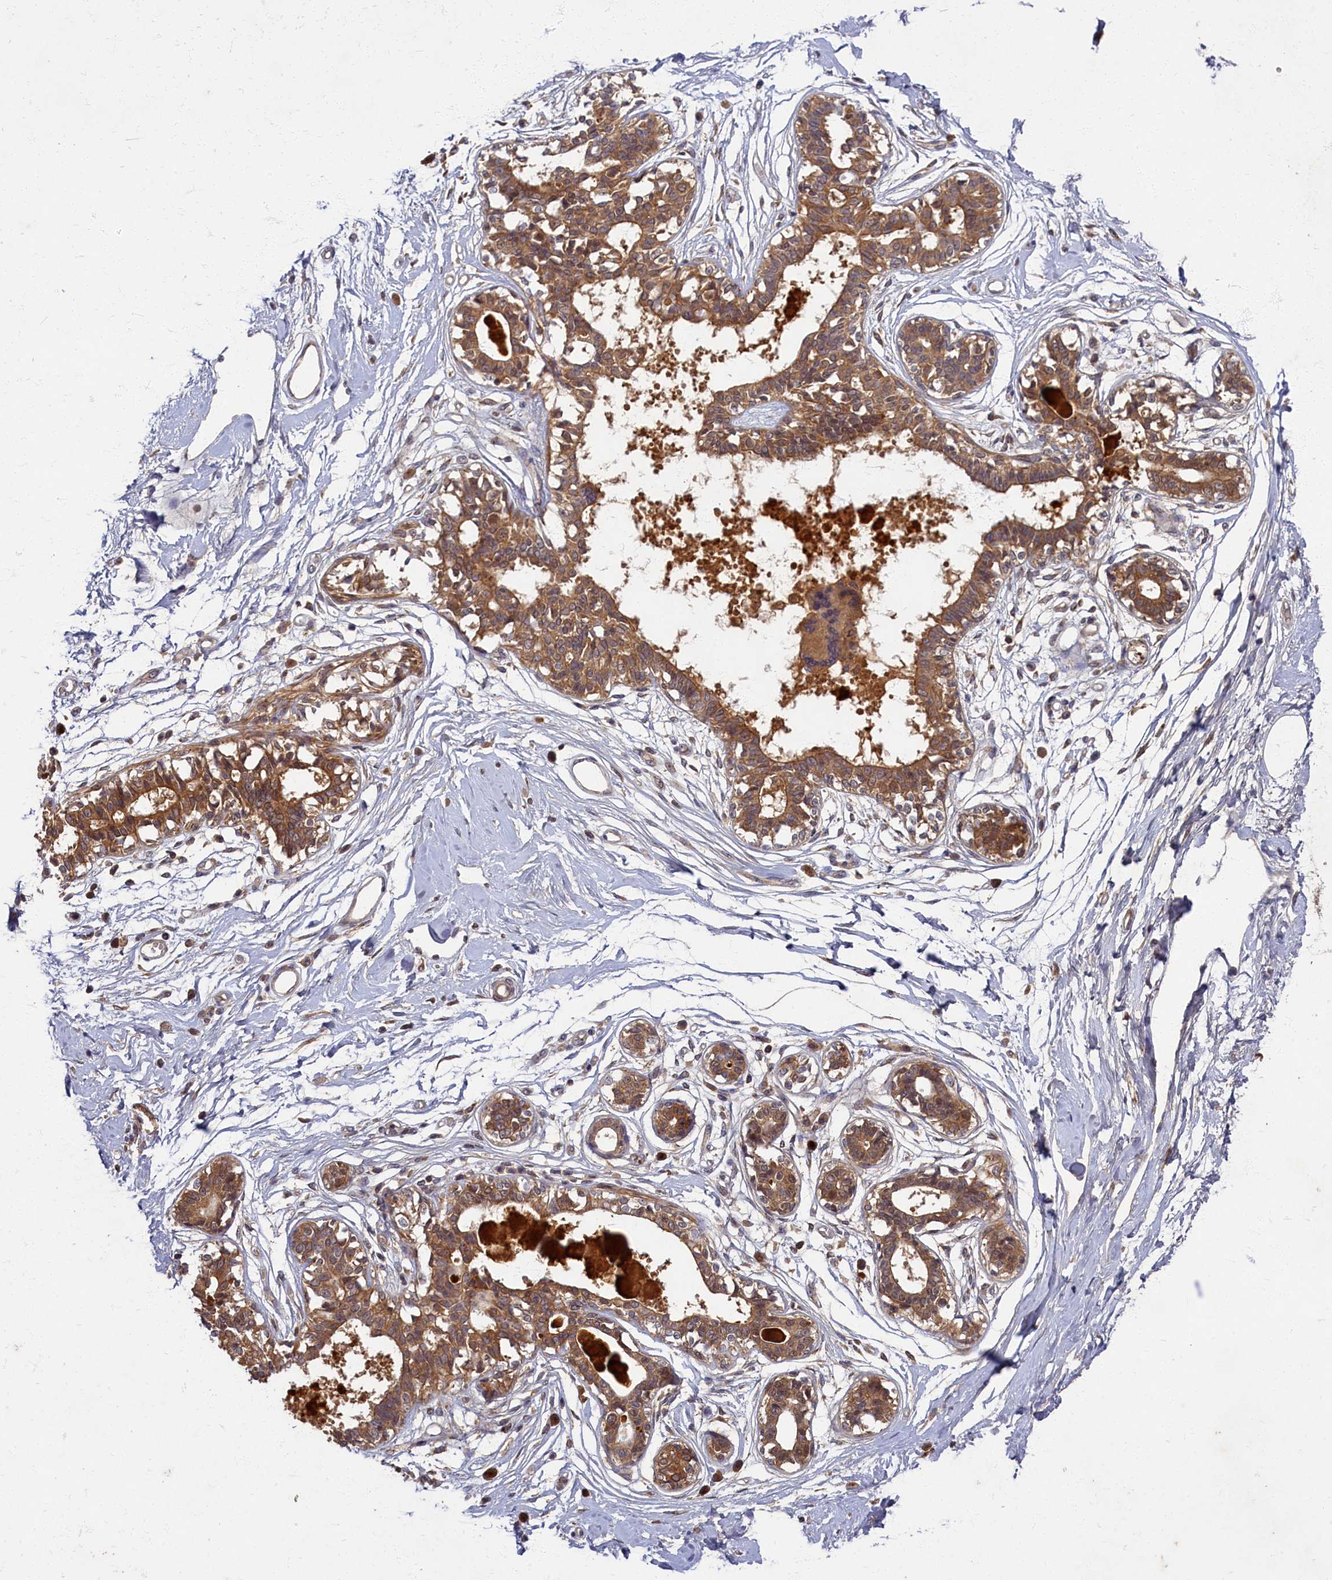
{"staining": {"intensity": "weak", "quantity": "25%-75%", "location": "cytoplasmic/membranous"}, "tissue": "breast", "cell_type": "Adipocytes", "image_type": "normal", "snomed": [{"axis": "morphology", "description": "Normal tissue, NOS"}, {"axis": "topography", "description": "Breast"}], "caption": "Protein staining of unremarkable breast displays weak cytoplasmic/membranous positivity in about 25%-75% of adipocytes. (DAB IHC with brightfield microscopy, high magnification).", "gene": "BICD1", "patient": {"sex": "female", "age": 45}}